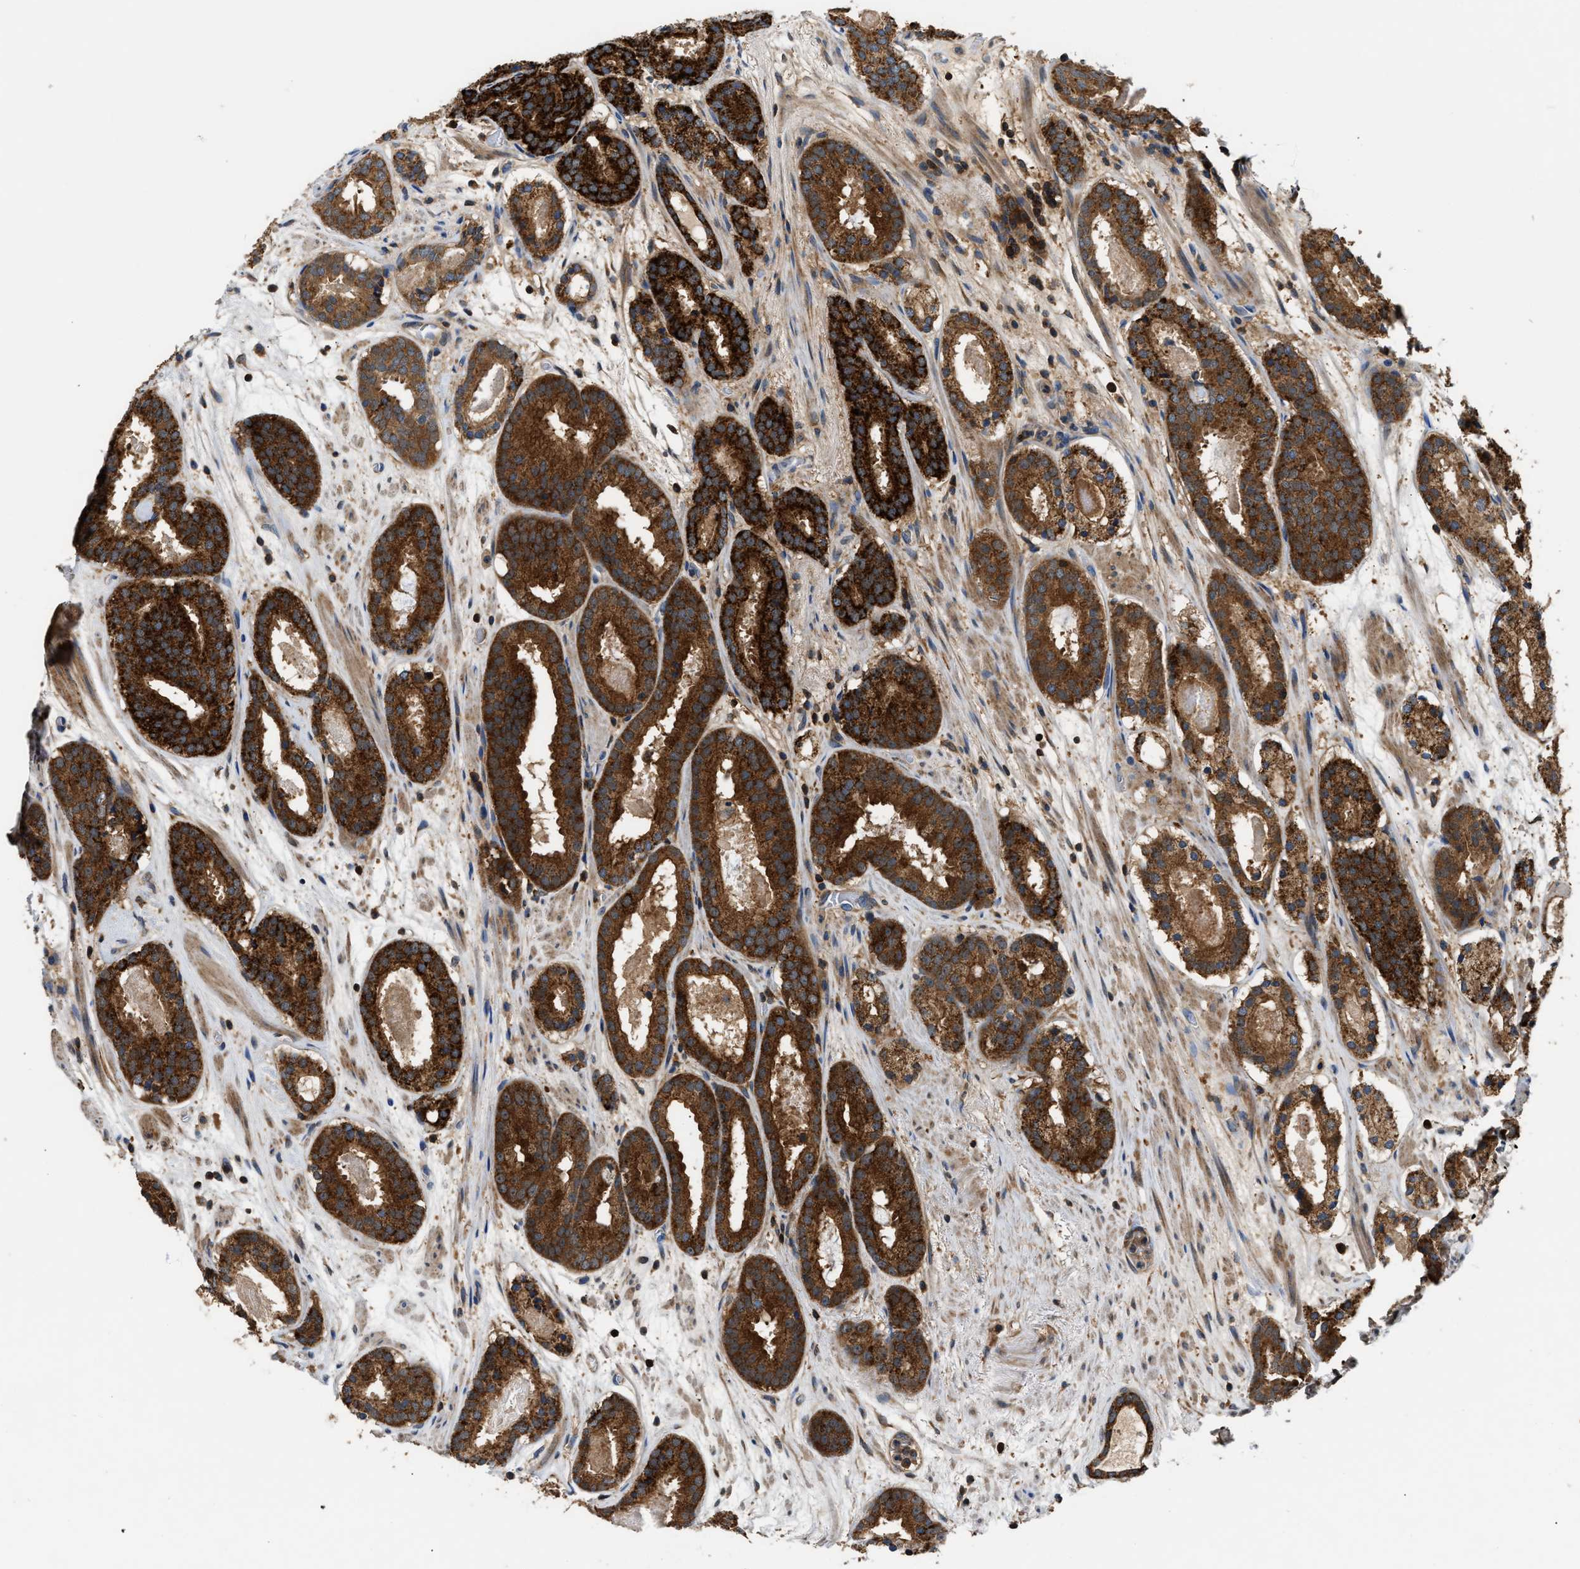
{"staining": {"intensity": "strong", "quantity": ">75%", "location": "cytoplasmic/membranous"}, "tissue": "prostate cancer", "cell_type": "Tumor cells", "image_type": "cancer", "snomed": [{"axis": "morphology", "description": "Adenocarcinoma, Low grade"}, {"axis": "topography", "description": "Prostate"}], "caption": "Prostate cancer stained with a protein marker shows strong staining in tumor cells.", "gene": "CCM2", "patient": {"sex": "male", "age": 69}}